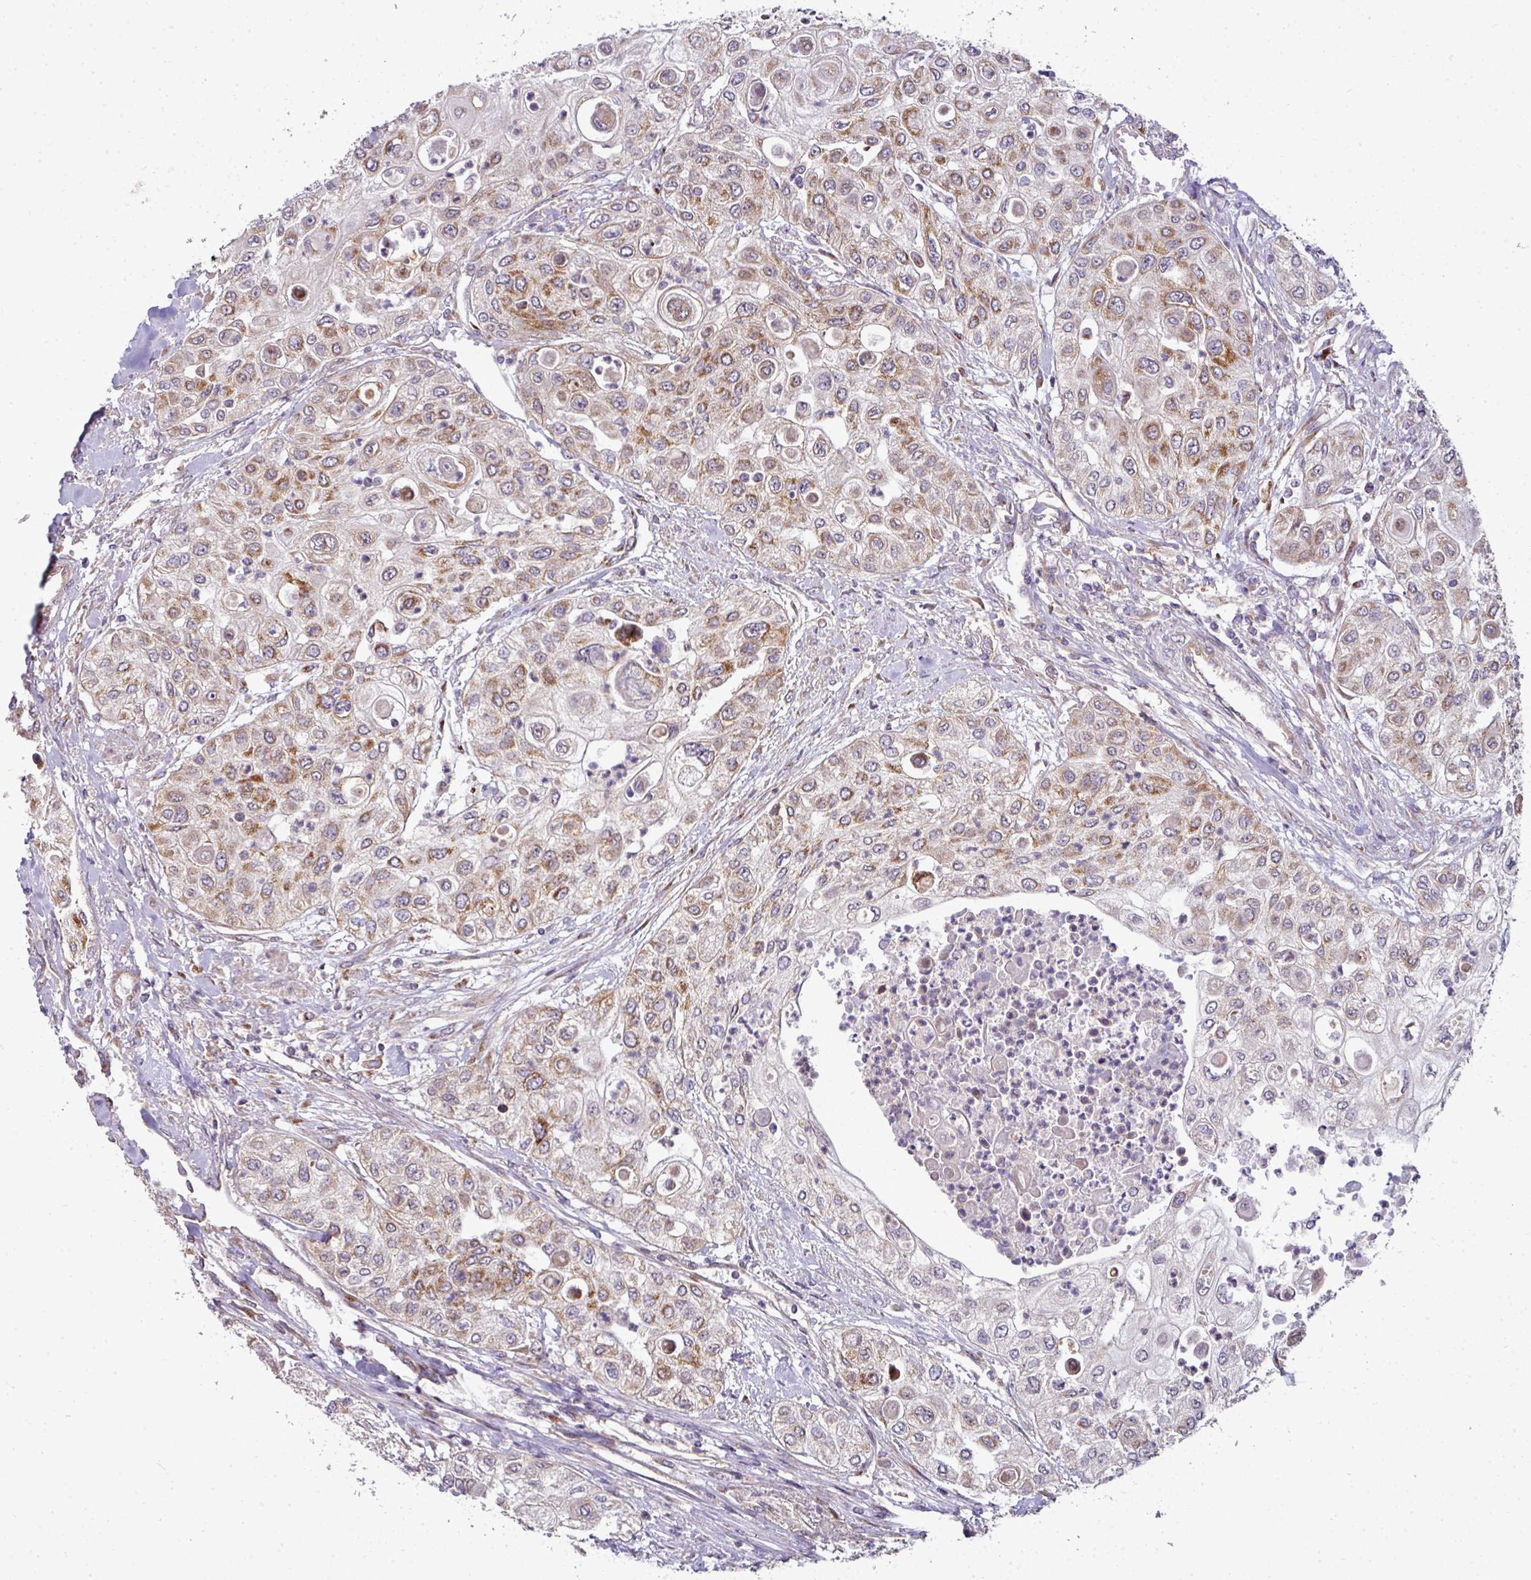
{"staining": {"intensity": "moderate", "quantity": ">75%", "location": "cytoplasmic/membranous"}, "tissue": "urothelial cancer", "cell_type": "Tumor cells", "image_type": "cancer", "snomed": [{"axis": "morphology", "description": "Urothelial carcinoma, High grade"}, {"axis": "topography", "description": "Urinary bladder"}], "caption": "Immunohistochemistry (IHC) of human urothelial carcinoma (high-grade) demonstrates medium levels of moderate cytoplasmic/membranous staining in approximately >75% of tumor cells.", "gene": "TIMMDC1", "patient": {"sex": "female", "age": 79}}